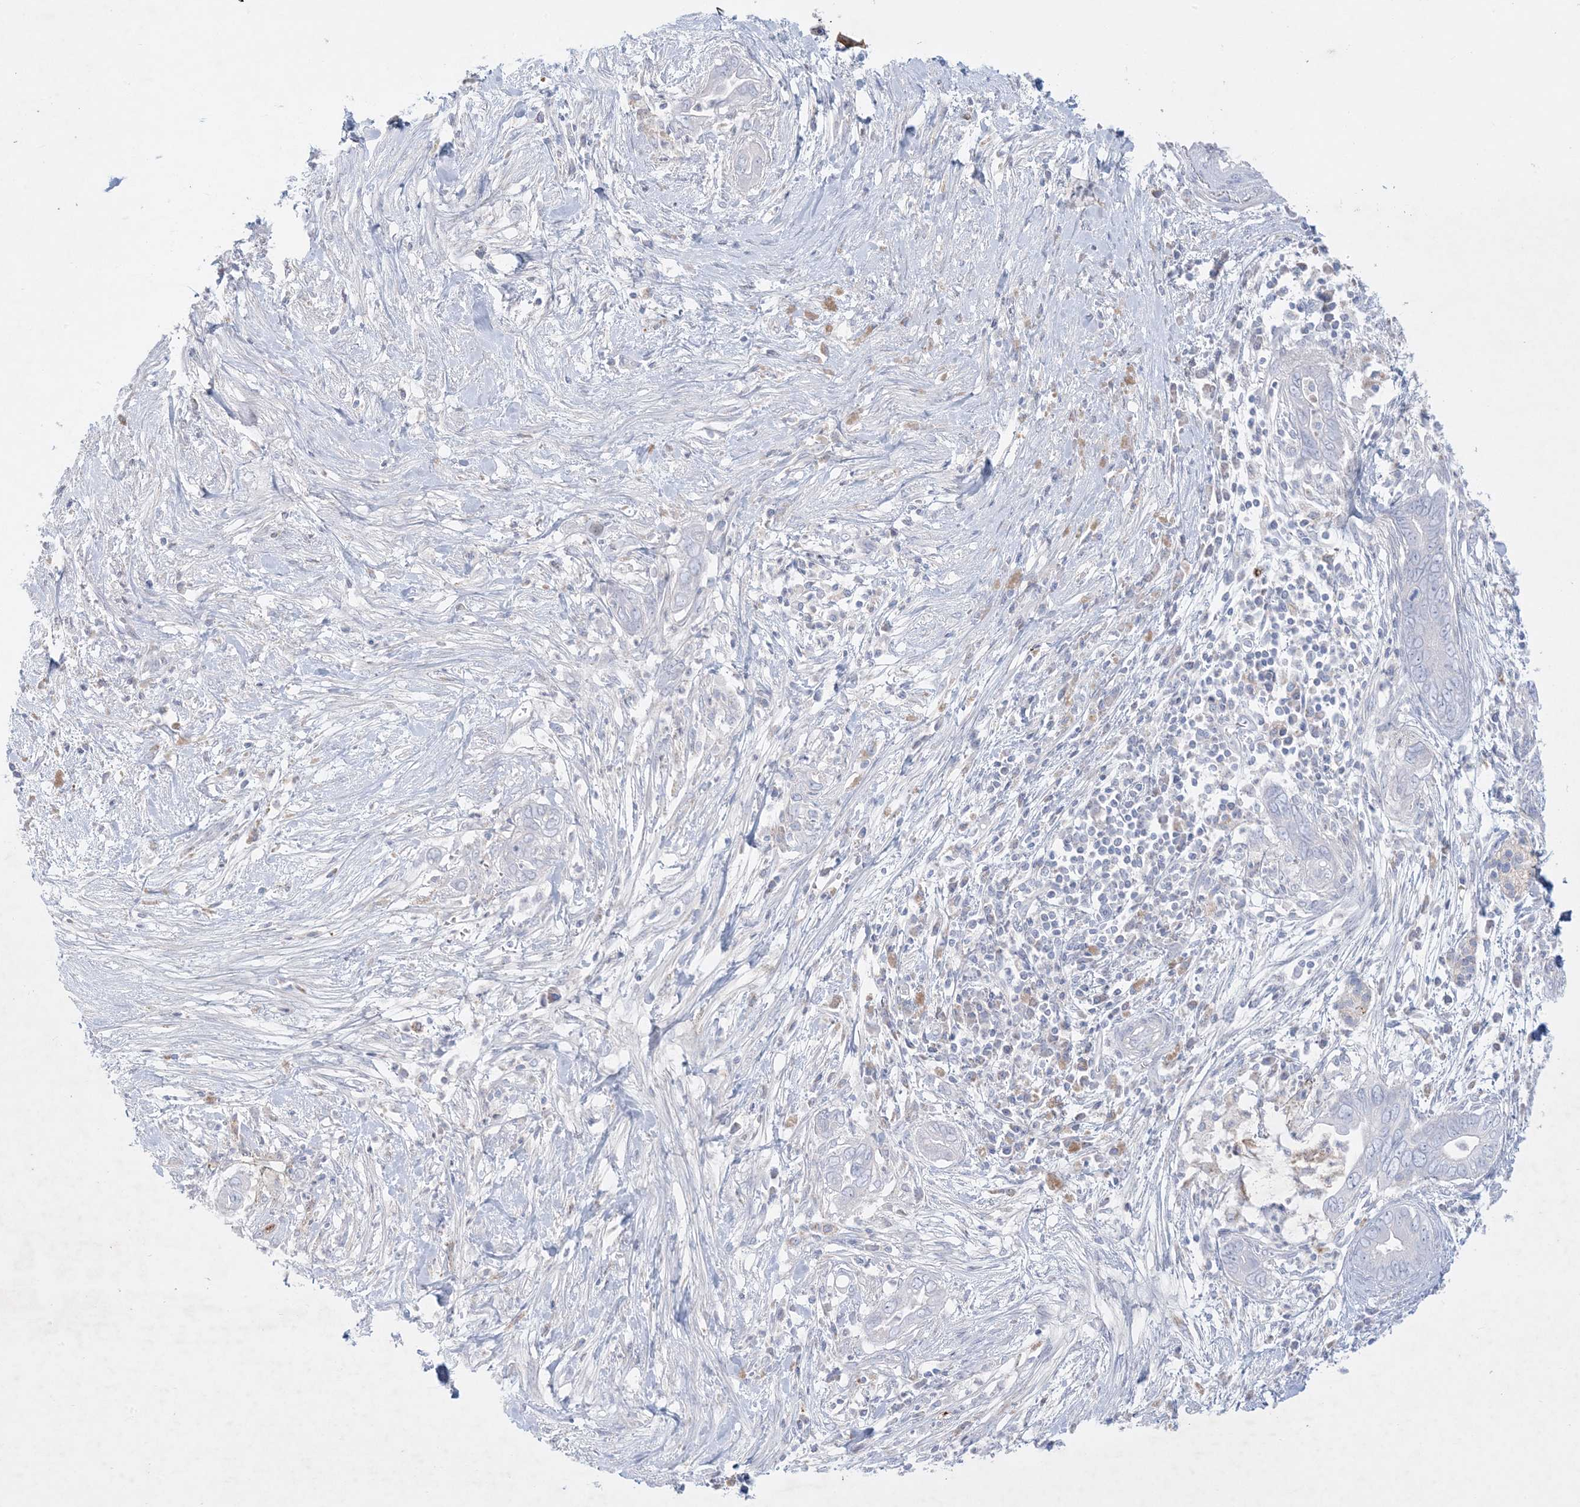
{"staining": {"intensity": "negative", "quantity": "none", "location": "none"}, "tissue": "pancreatic cancer", "cell_type": "Tumor cells", "image_type": "cancer", "snomed": [{"axis": "morphology", "description": "Adenocarcinoma, NOS"}, {"axis": "topography", "description": "Pancreas"}], "caption": "Image shows no significant protein expression in tumor cells of adenocarcinoma (pancreatic).", "gene": "KCTD6", "patient": {"sex": "male", "age": 75}}